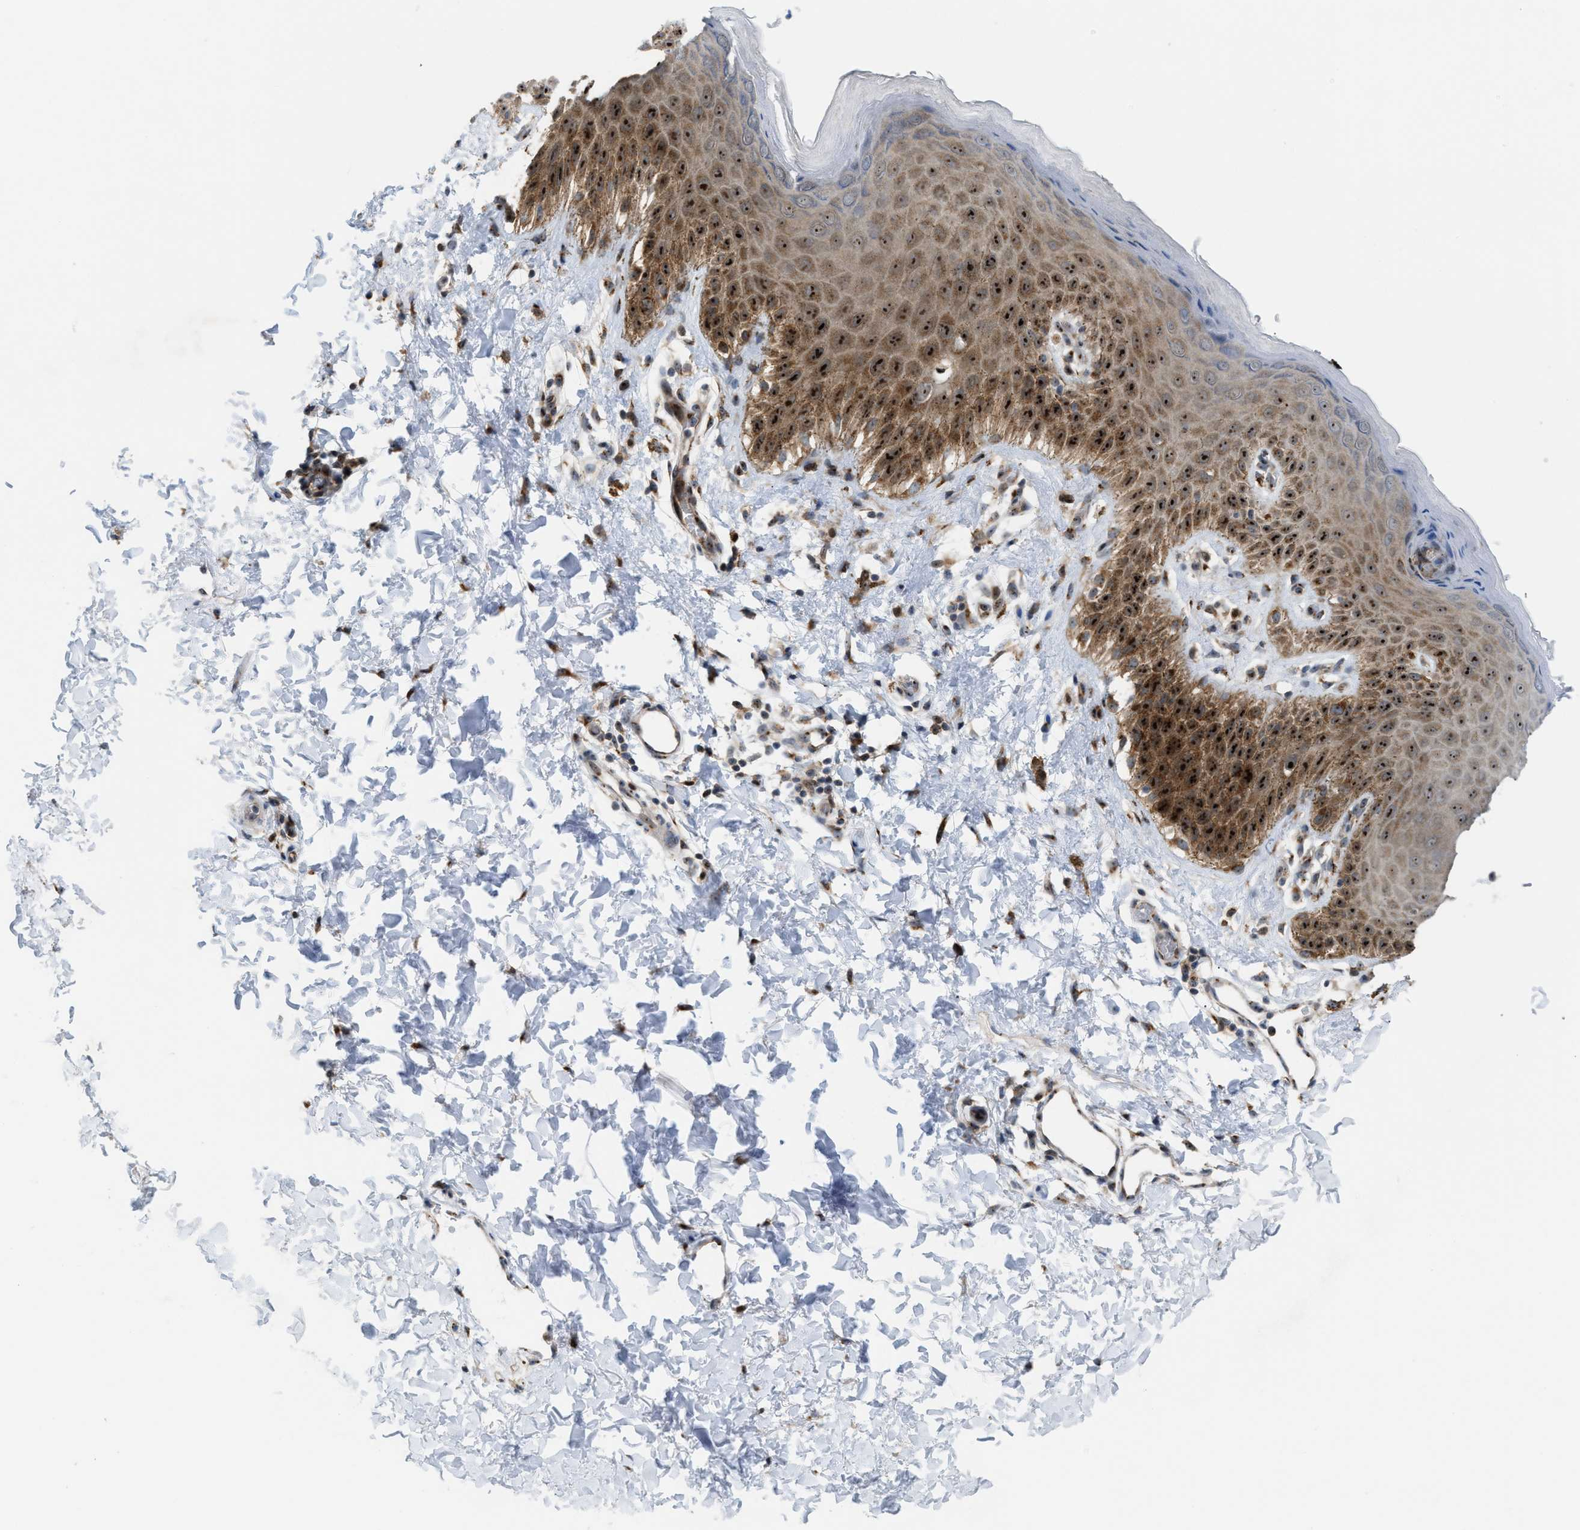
{"staining": {"intensity": "strong", "quantity": ">75%", "location": "cytoplasmic/membranous,nuclear"}, "tissue": "skin", "cell_type": "Epidermal cells", "image_type": "normal", "snomed": [{"axis": "morphology", "description": "Normal tissue, NOS"}, {"axis": "topography", "description": "Anal"}], "caption": "Immunohistochemical staining of unremarkable skin reveals >75% levels of strong cytoplasmic/membranous,nuclear protein staining in approximately >75% of epidermal cells.", "gene": "SLC38A10", "patient": {"sex": "male", "age": 44}}